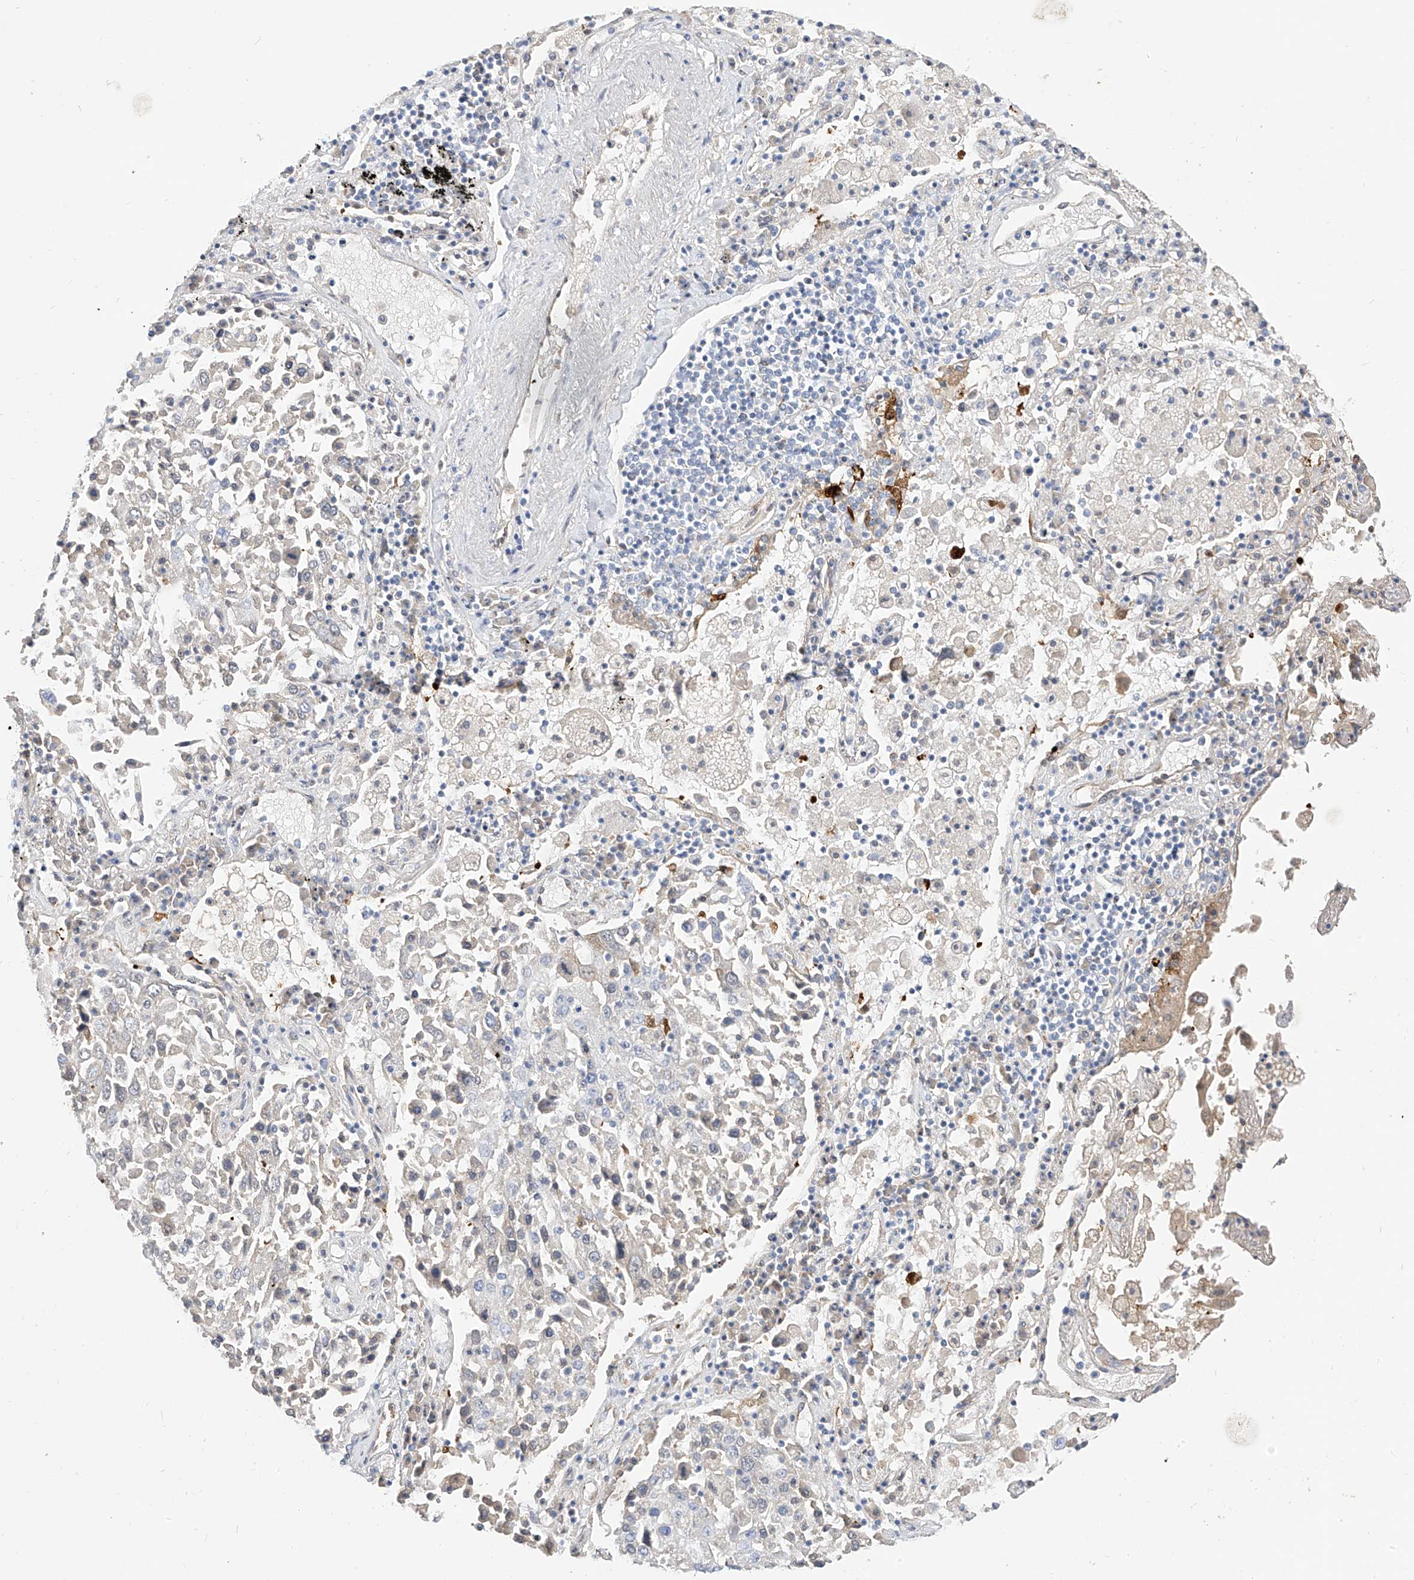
{"staining": {"intensity": "negative", "quantity": "none", "location": "none"}, "tissue": "lung cancer", "cell_type": "Tumor cells", "image_type": "cancer", "snomed": [{"axis": "morphology", "description": "Squamous cell carcinoma, NOS"}, {"axis": "topography", "description": "Lung"}], "caption": "Lung cancer stained for a protein using immunohistochemistry demonstrates no expression tumor cells.", "gene": "RASA2", "patient": {"sex": "male", "age": 65}}